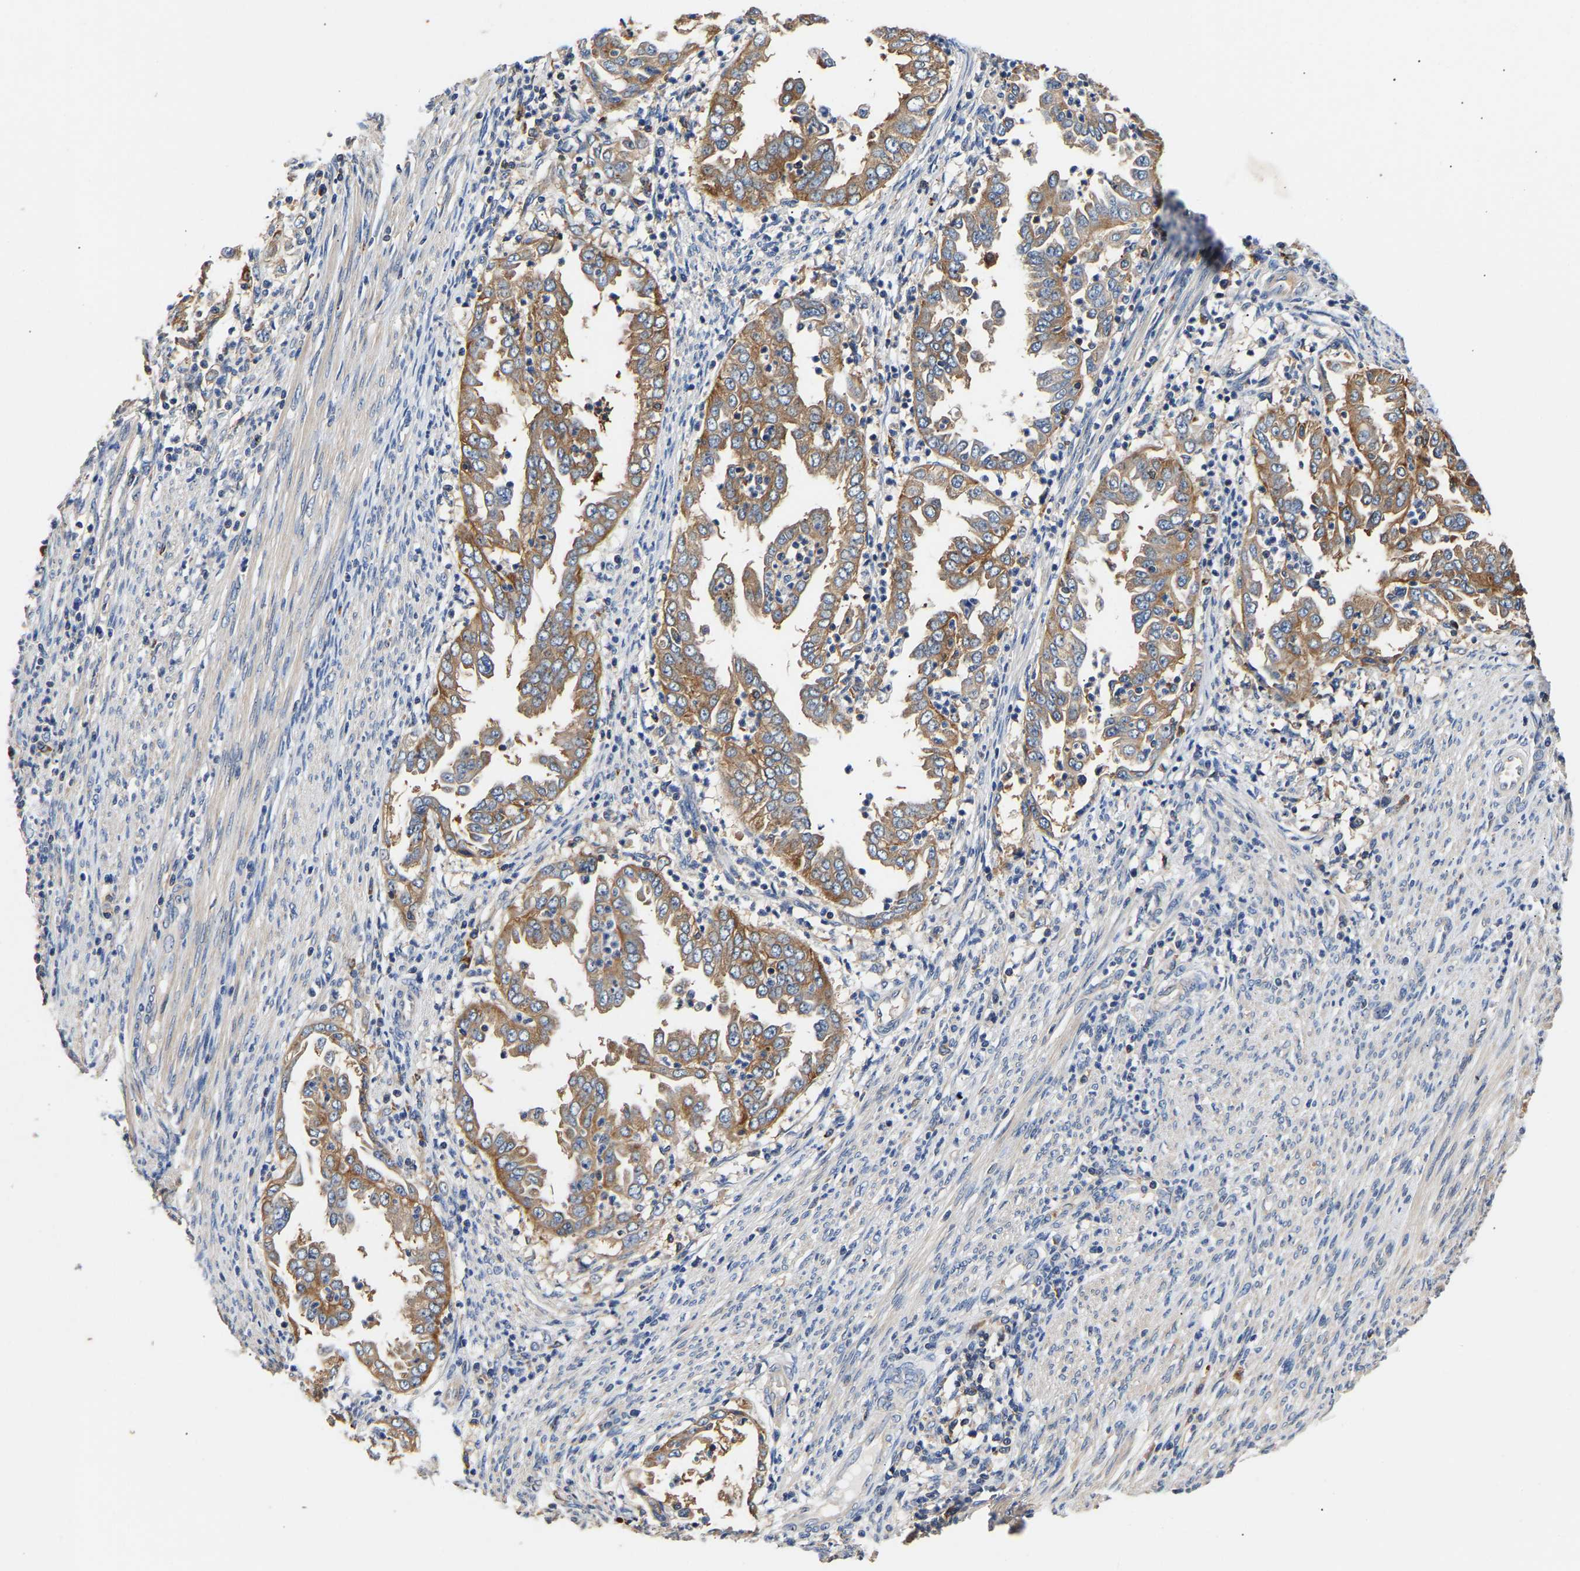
{"staining": {"intensity": "moderate", "quantity": ">75%", "location": "cytoplasmic/membranous"}, "tissue": "endometrial cancer", "cell_type": "Tumor cells", "image_type": "cancer", "snomed": [{"axis": "morphology", "description": "Adenocarcinoma, NOS"}, {"axis": "topography", "description": "Endometrium"}], "caption": "Endometrial adenocarcinoma tissue shows moderate cytoplasmic/membranous expression in about >75% of tumor cells, visualized by immunohistochemistry.", "gene": "LRBA", "patient": {"sex": "female", "age": 85}}